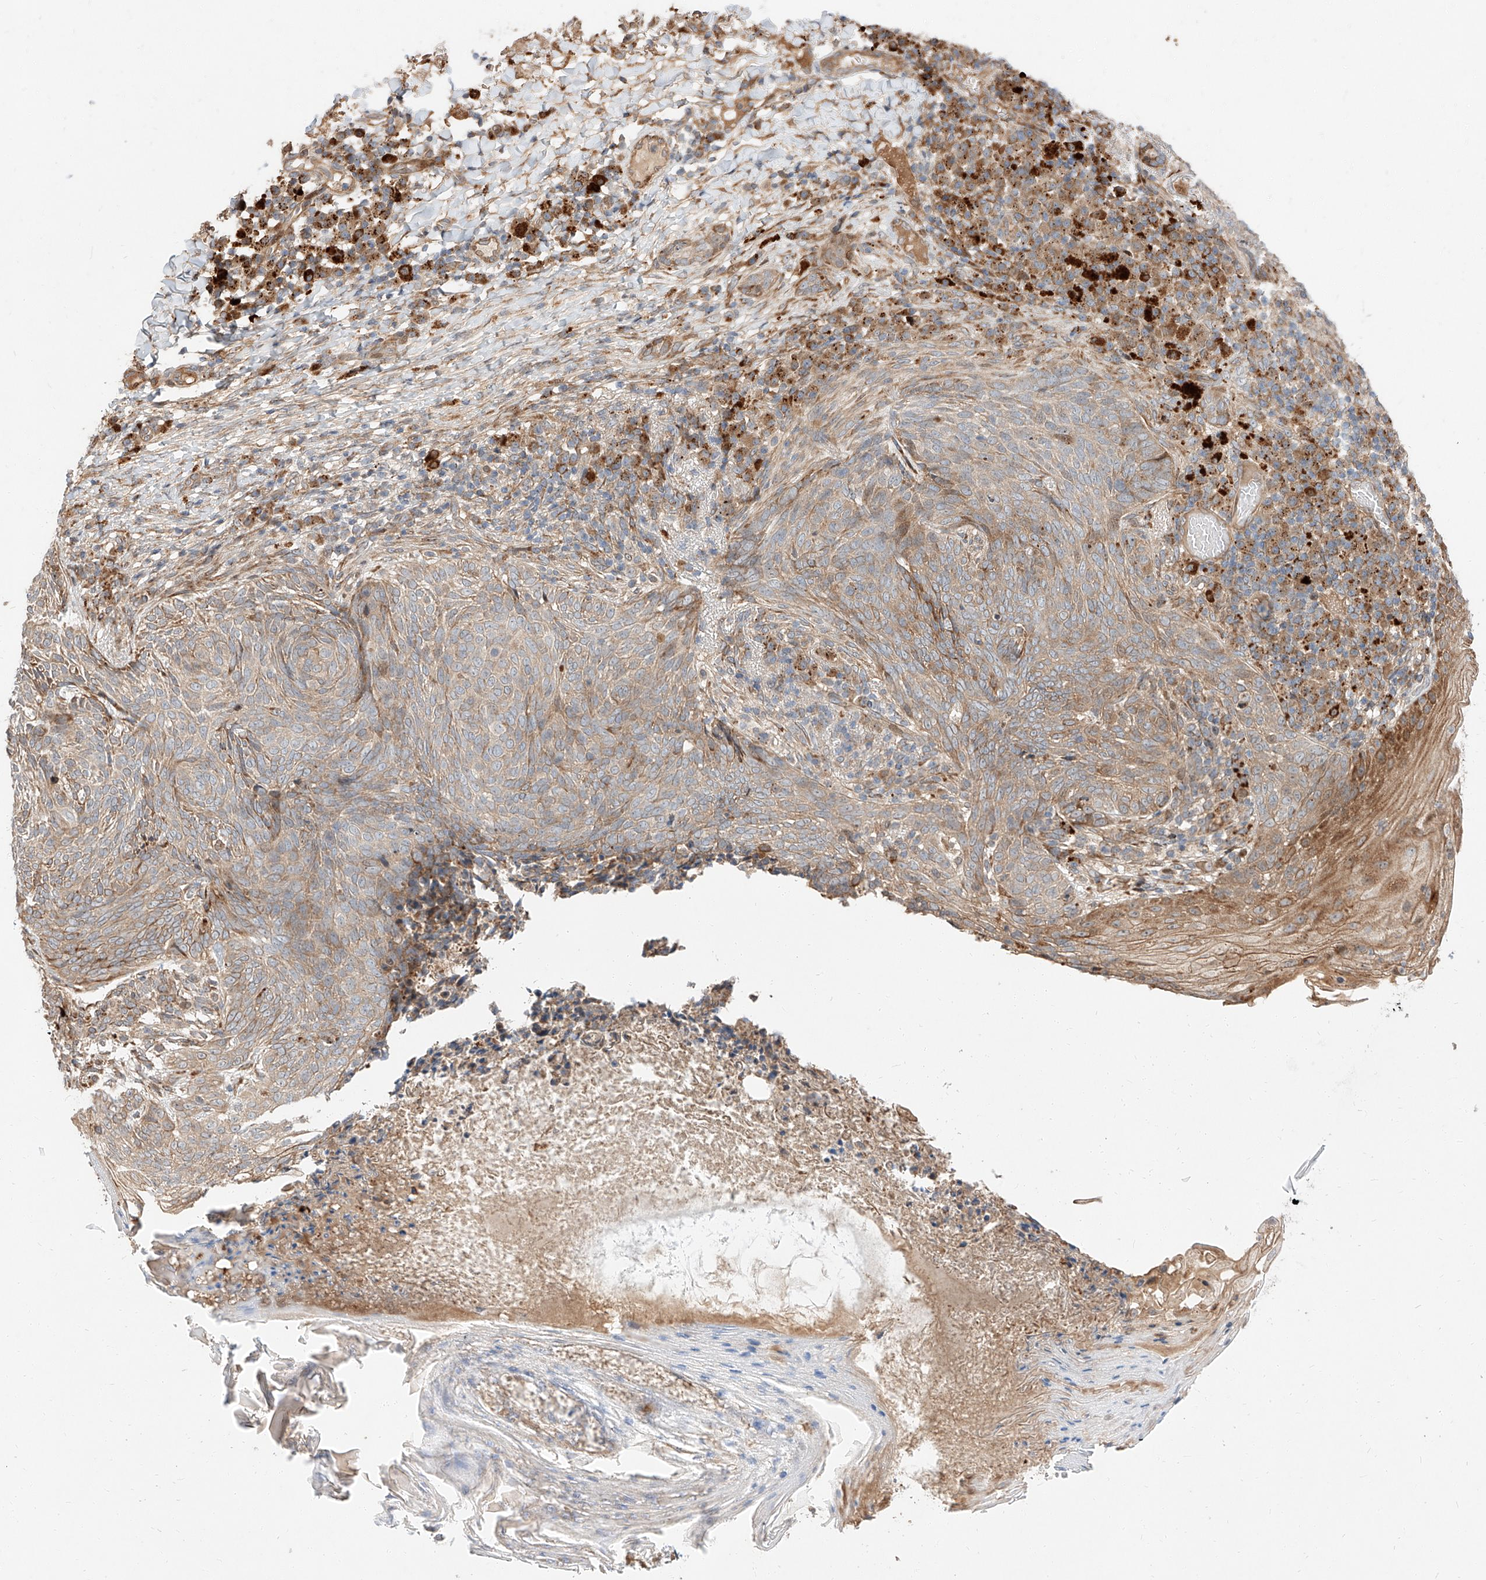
{"staining": {"intensity": "weak", "quantity": "<25%", "location": "cytoplasmic/membranous"}, "tissue": "skin cancer", "cell_type": "Tumor cells", "image_type": "cancer", "snomed": [{"axis": "morphology", "description": "Basal cell carcinoma"}, {"axis": "topography", "description": "Skin"}], "caption": "This is an immunohistochemistry image of skin cancer. There is no expression in tumor cells.", "gene": "DIRAS3", "patient": {"sex": "male", "age": 85}}